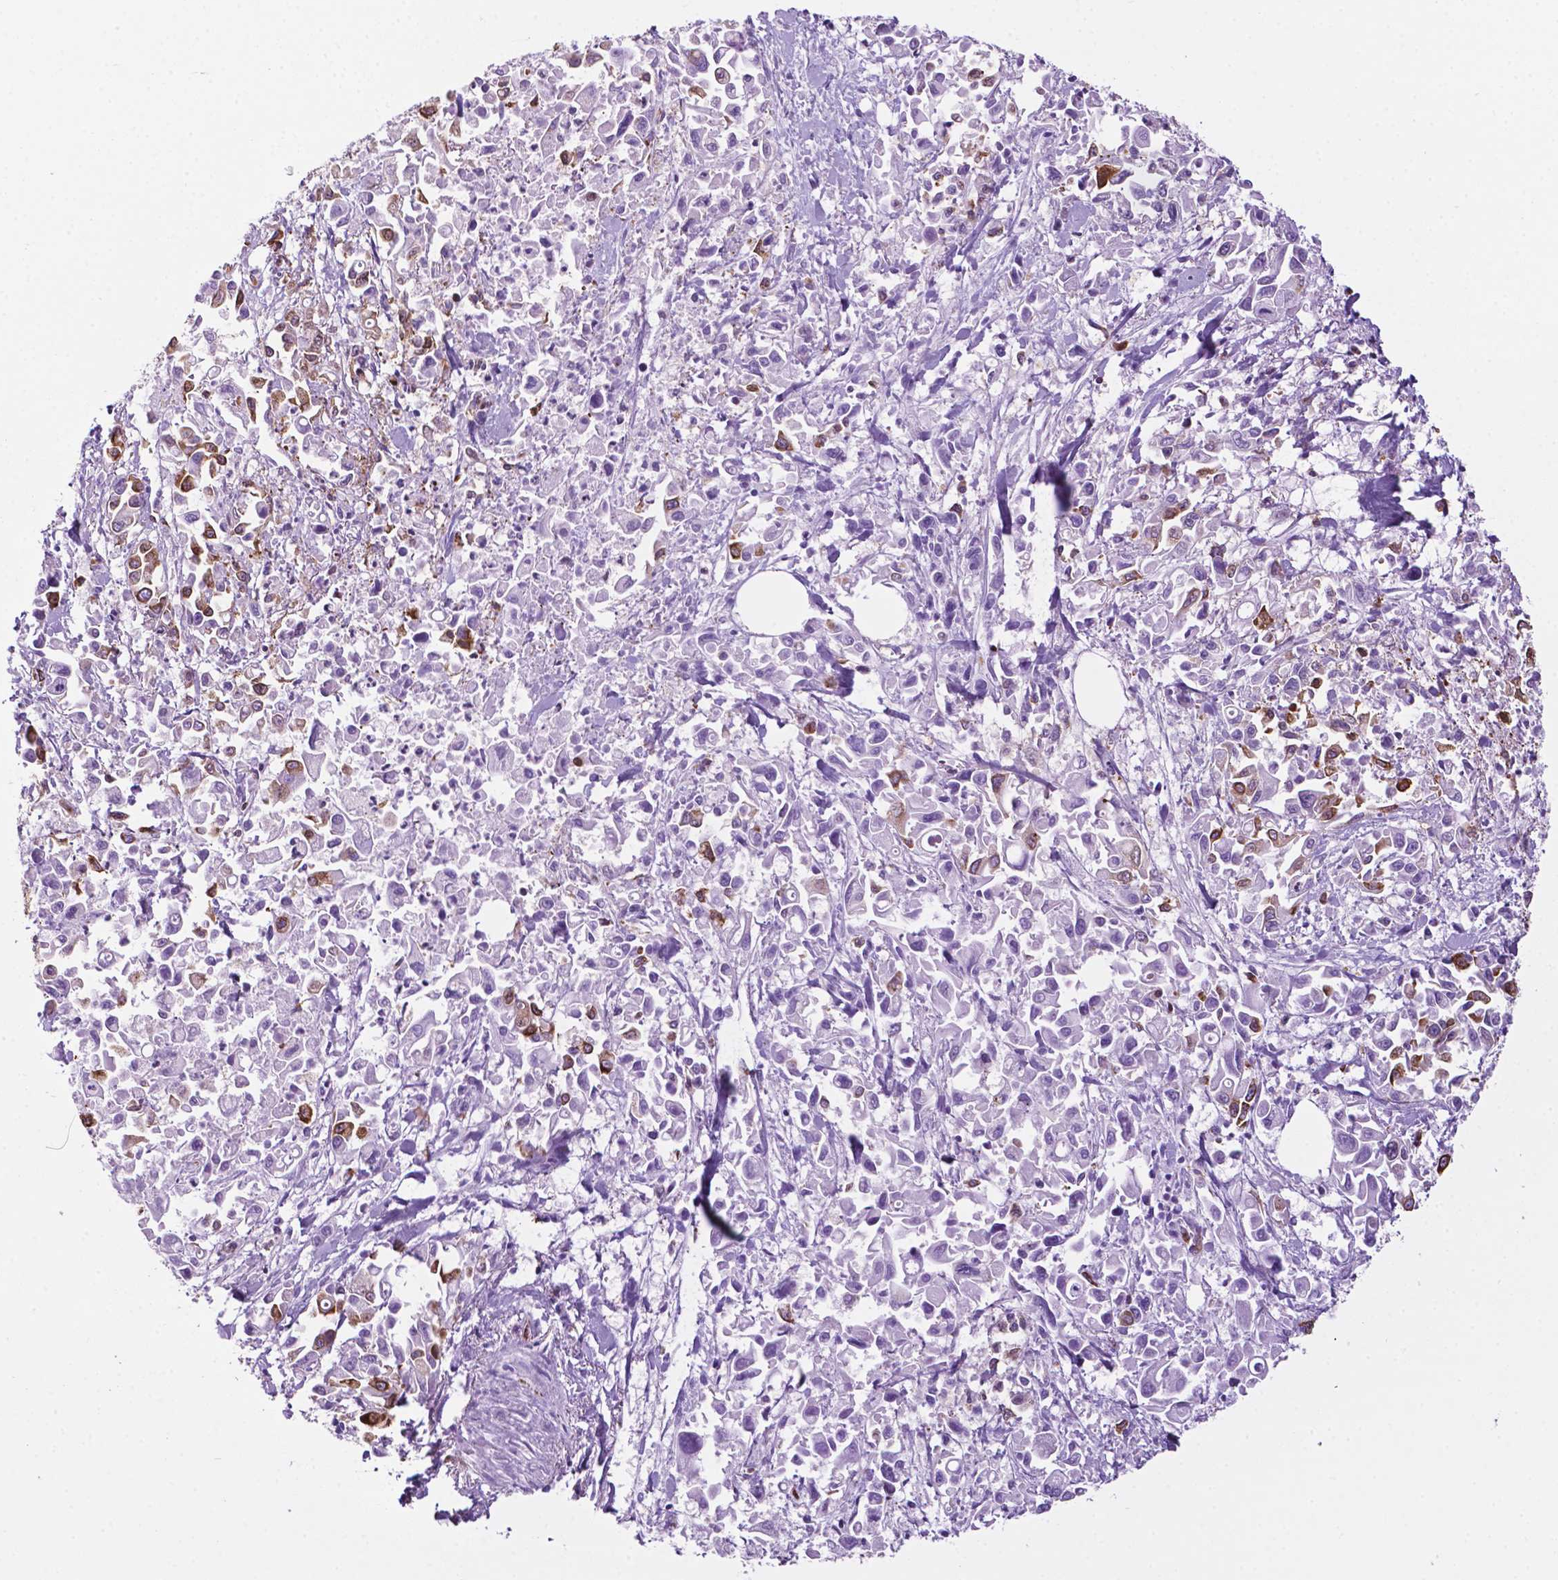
{"staining": {"intensity": "moderate", "quantity": "<25%", "location": "cytoplasmic/membranous"}, "tissue": "pancreatic cancer", "cell_type": "Tumor cells", "image_type": "cancer", "snomed": [{"axis": "morphology", "description": "Adenocarcinoma, NOS"}, {"axis": "topography", "description": "Pancreas"}], "caption": "DAB (3,3'-diaminobenzidine) immunohistochemical staining of pancreatic cancer demonstrates moderate cytoplasmic/membranous protein staining in approximately <25% of tumor cells.", "gene": "RPL29", "patient": {"sex": "female", "age": 83}}